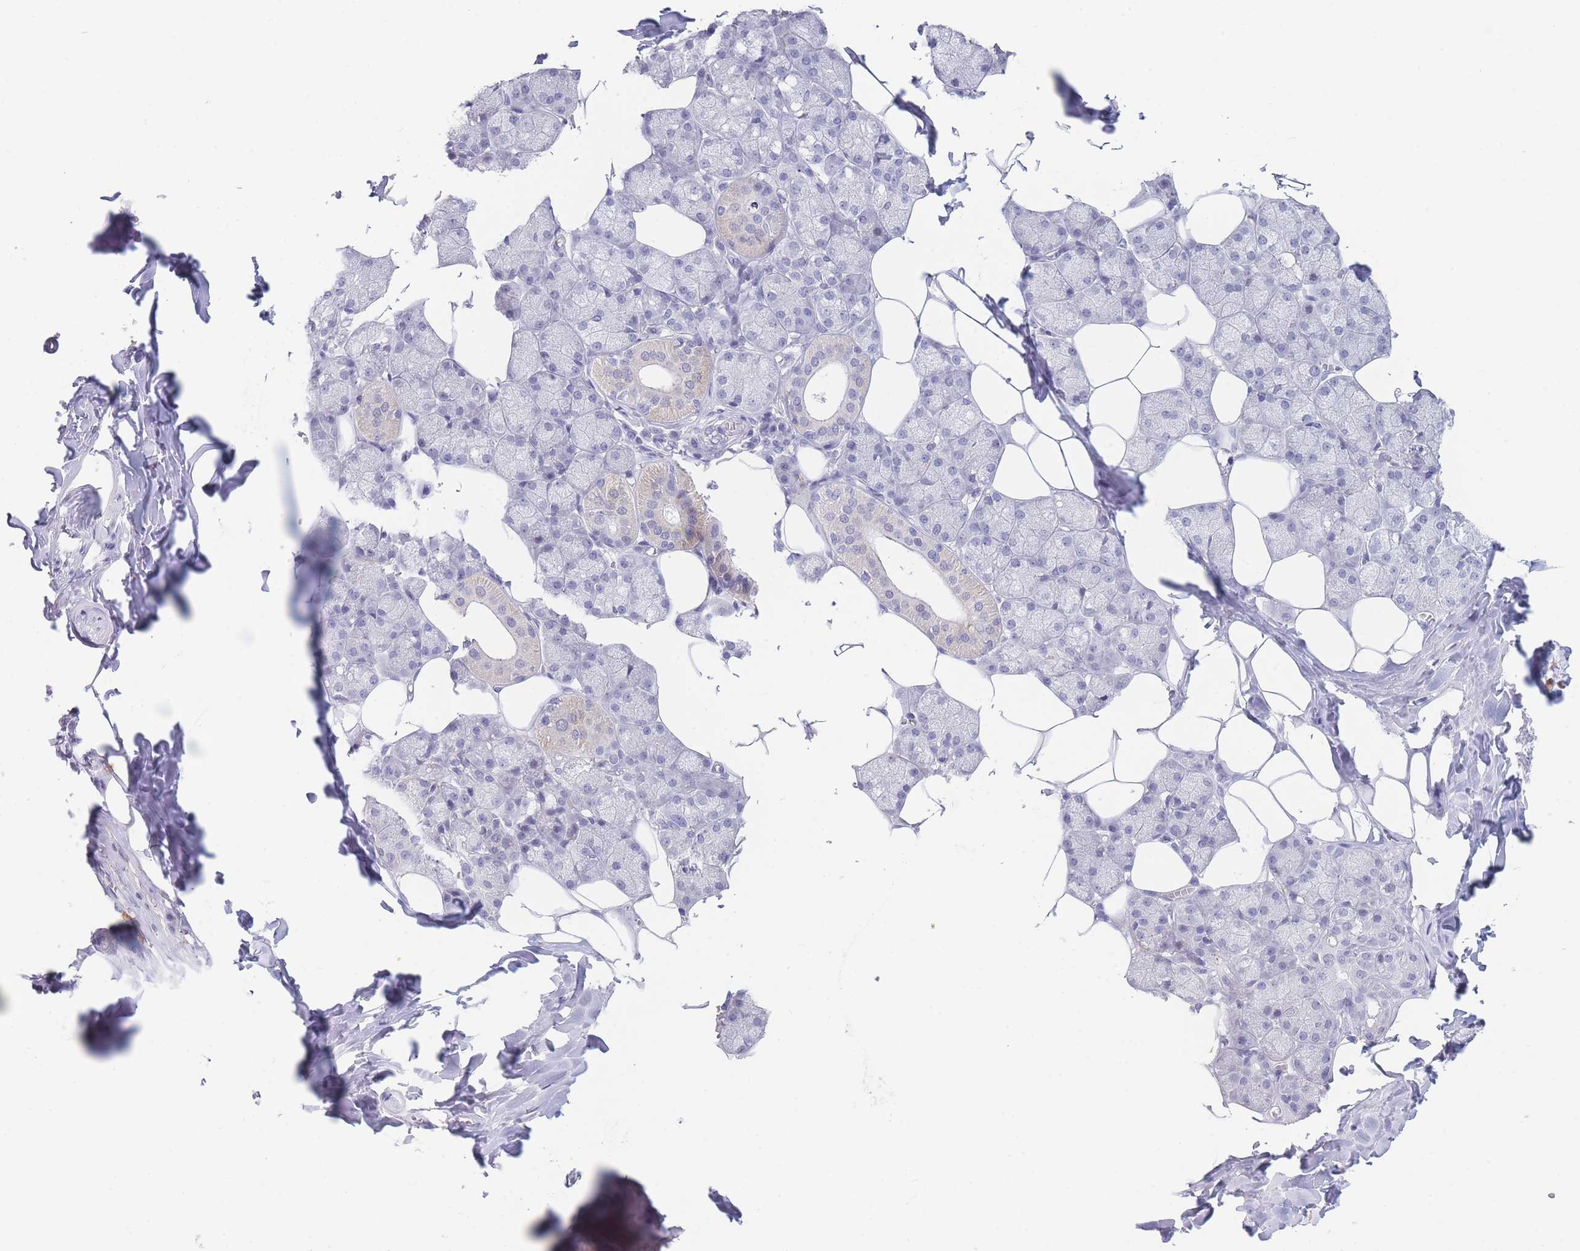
{"staining": {"intensity": "weak", "quantity": "<25%", "location": "cytoplasmic/membranous"}, "tissue": "salivary gland", "cell_type": "Glandular cells", "image_type": "normal", "snomed": [{"axis": "morphology", "description": "Normal tissue, NOS"}, {"axis": "topography", "description": "Salivary gland"}], "caption": "This is a image of immunohistochemistry staining of benign salivary gland, which shows no expression in glandular cells.", "gene": "ASAP3", "patient": {"sex": "male", "age": 62}}